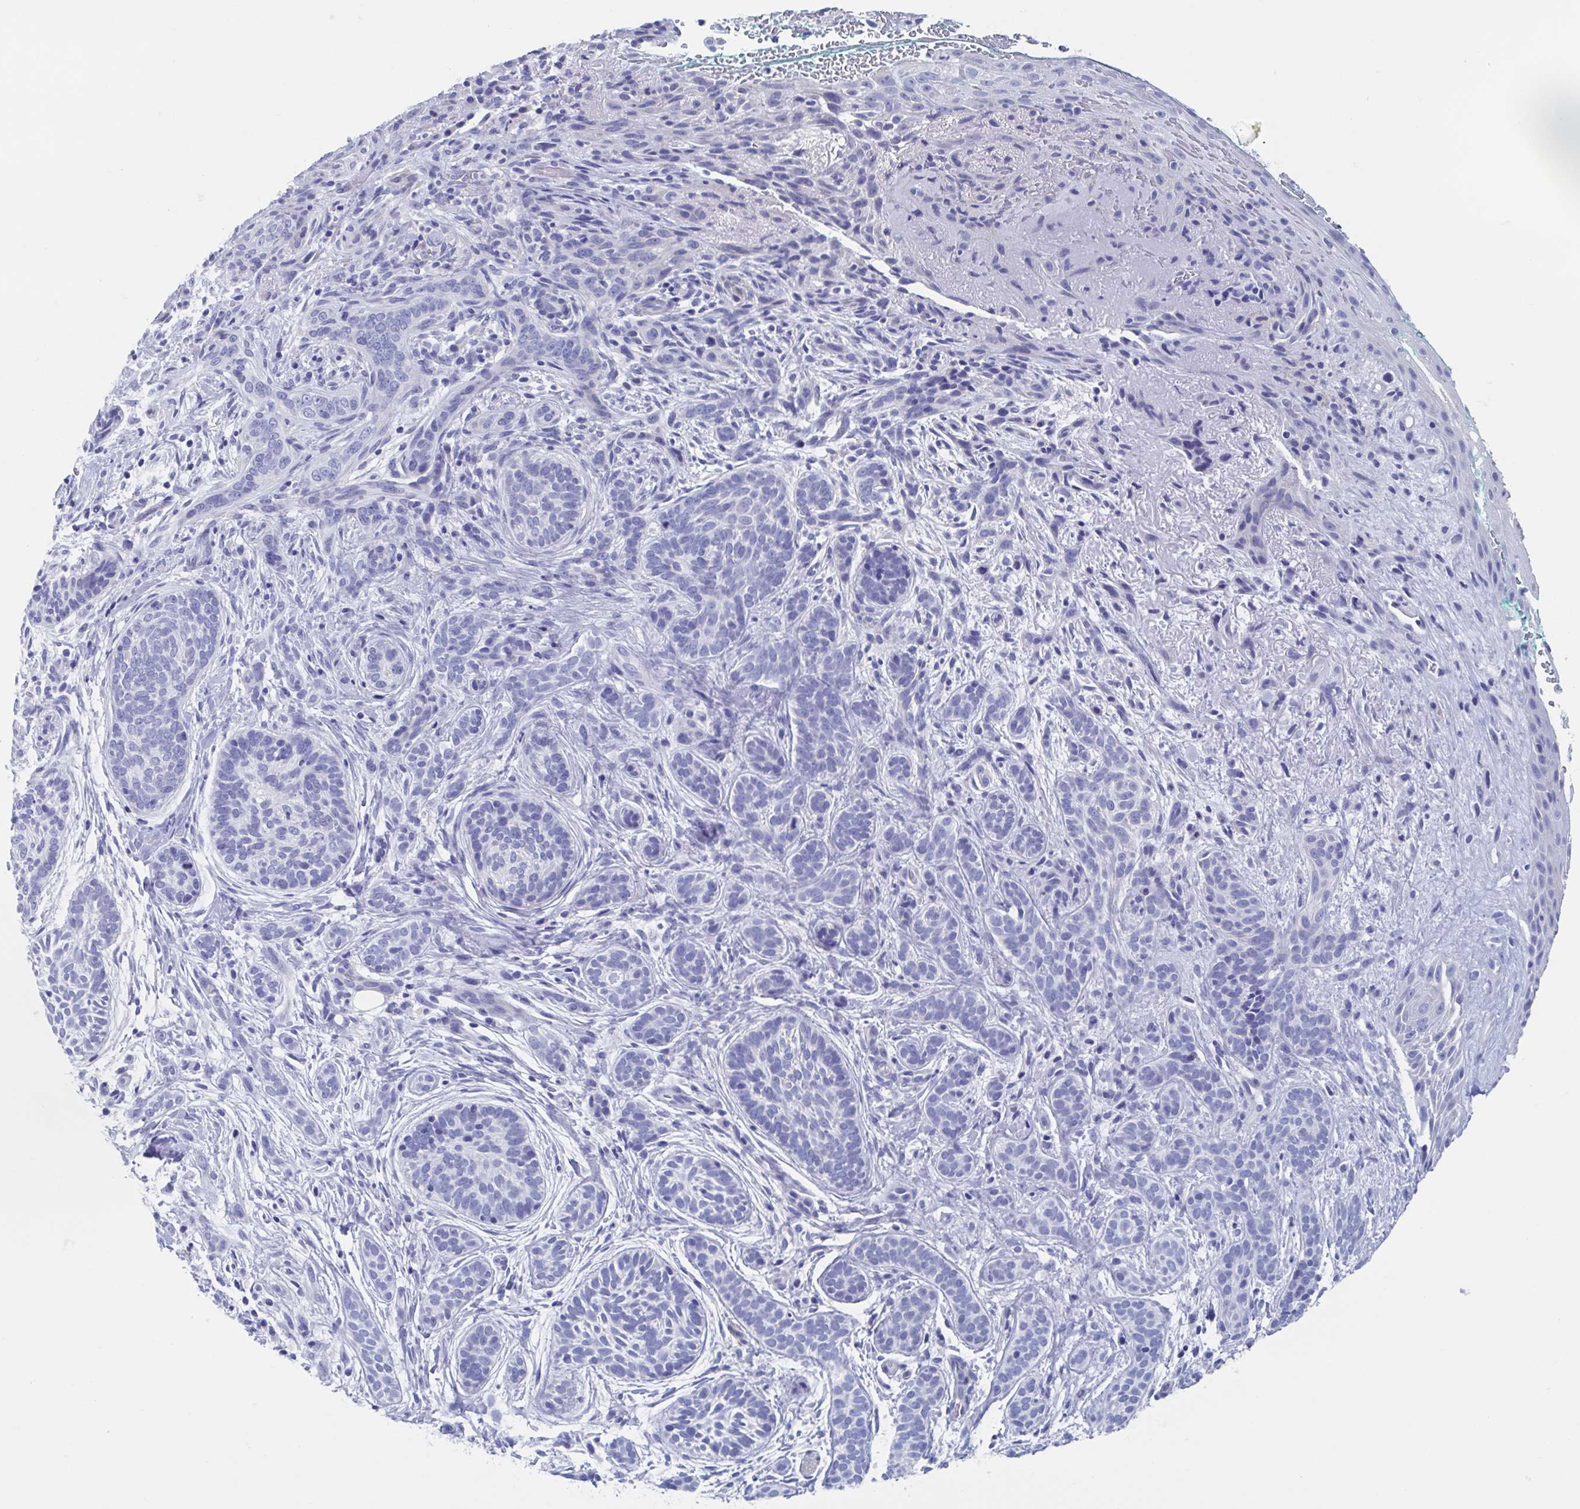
{"staining": {"intensity": "negative", "quantity": "none", "location": "none"}, "tissue": "skin cancer", "cell_type": "Tumor cells", "image_type": "cancer", "snomed": [{"axis": "morphology", "description": "Basal cell carcinoma"}, {"axis": "topography", "description": "Skin"}], "caption": "A histopathology image of human skin cancer (basal cell carcinoma) is negative for staining in tumor cells.", "gene": "SHCBP1L", "patient": {"sex": "male", "age": 63}}